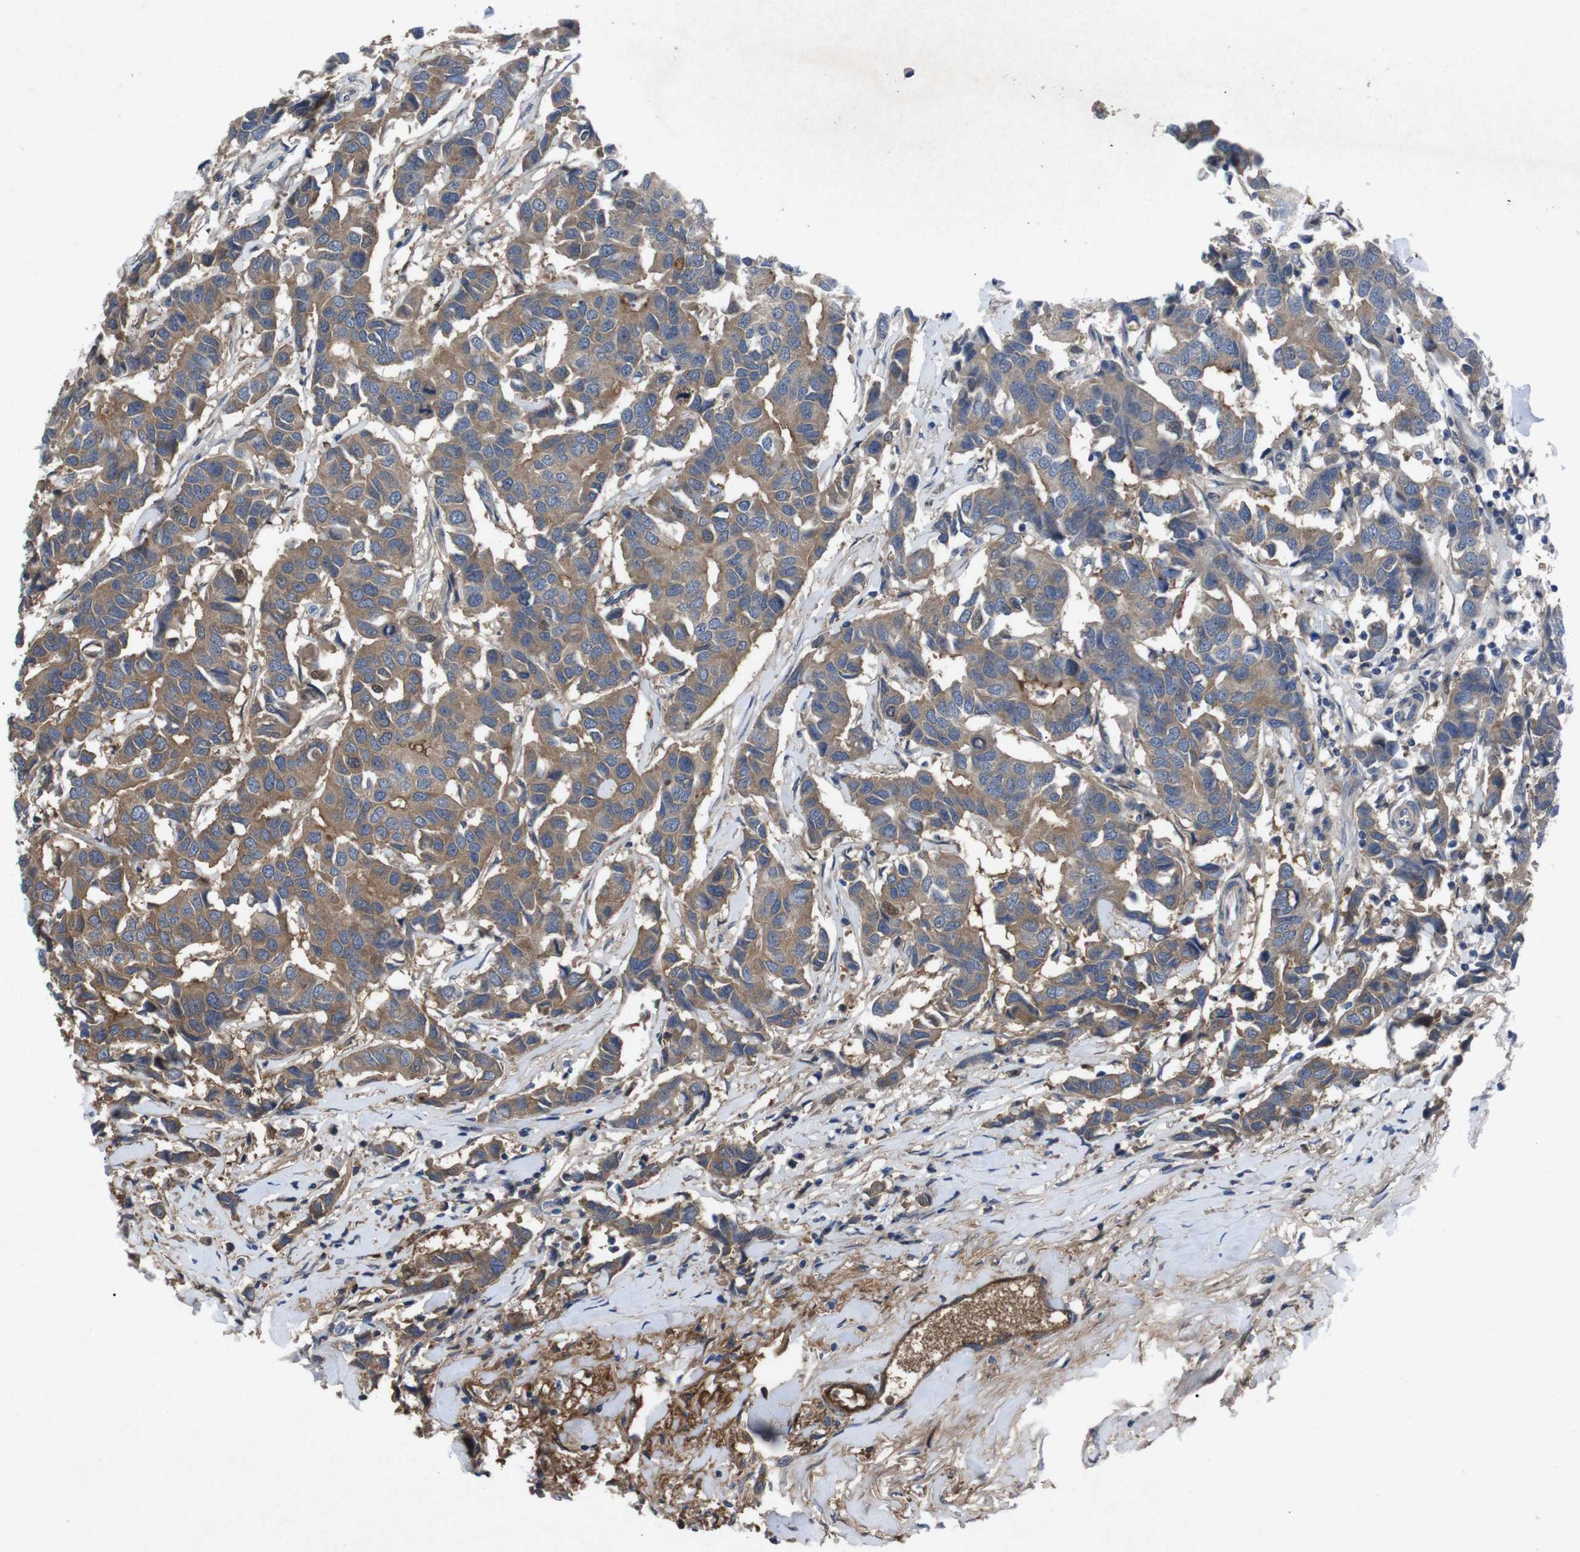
{"staining": {"intensity": "moderate", "quantity": ">75%", "location": "cytoplasmic/membranous"}, "tissue": "breast cancer", "cell_type": "Tumor cells", "image_type": "cancer", "snomed": [{"axis": "morphology", "description": "Duct carcinoma"}, {"axis": "topography", "description": "Breast"}], "caption": "Moderate cytoplasmic/membranous positivity for a protein is appreciated in about >75% of tumor cells of breast cancer using immunohistochemistry.", "gene": "SPTB", "patient": {"sex": "female", "age": 80}}